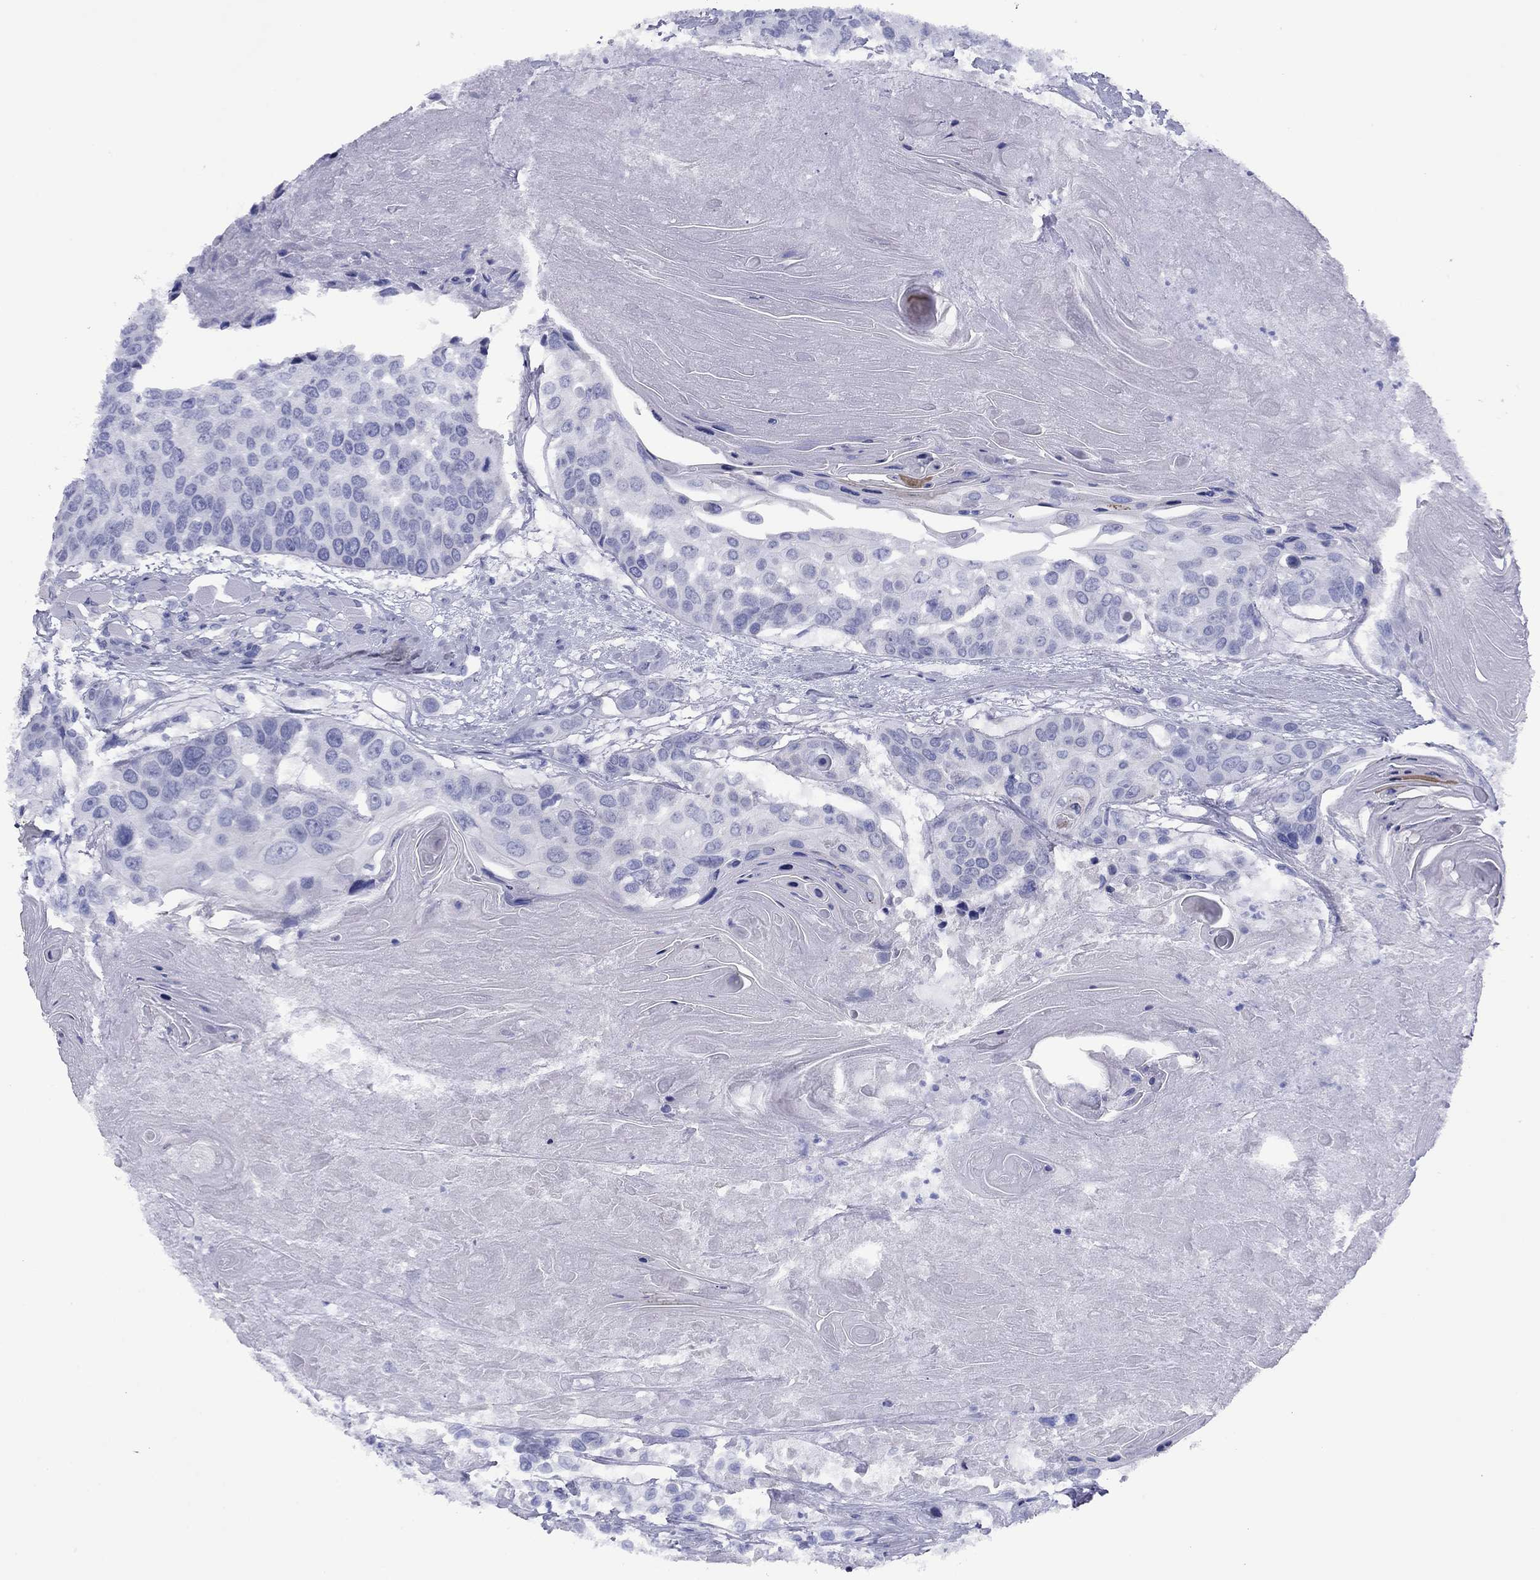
{"staining": {"intensity": "negative", "quantity": "none", "location": "none"}, "tissue": "head and neck cancer", "cell_type": "Tumor cells", "image_type": "cancer", "snomed": [{"axis": "morphology", "description": "Squamous cell carcinoma, NOS"}, {"axis": "topography", "description": "Oral tissue"}, {"axis": "topography", "description": "Head-Neck"}], "caption": "Immunohistochemical staining of head and neck cancer (squamous cell carcinoma) demonstrates no significant expression in tumor cells.", "gene": "HAO1", "patient": {"sex": "male", "age": 56}}